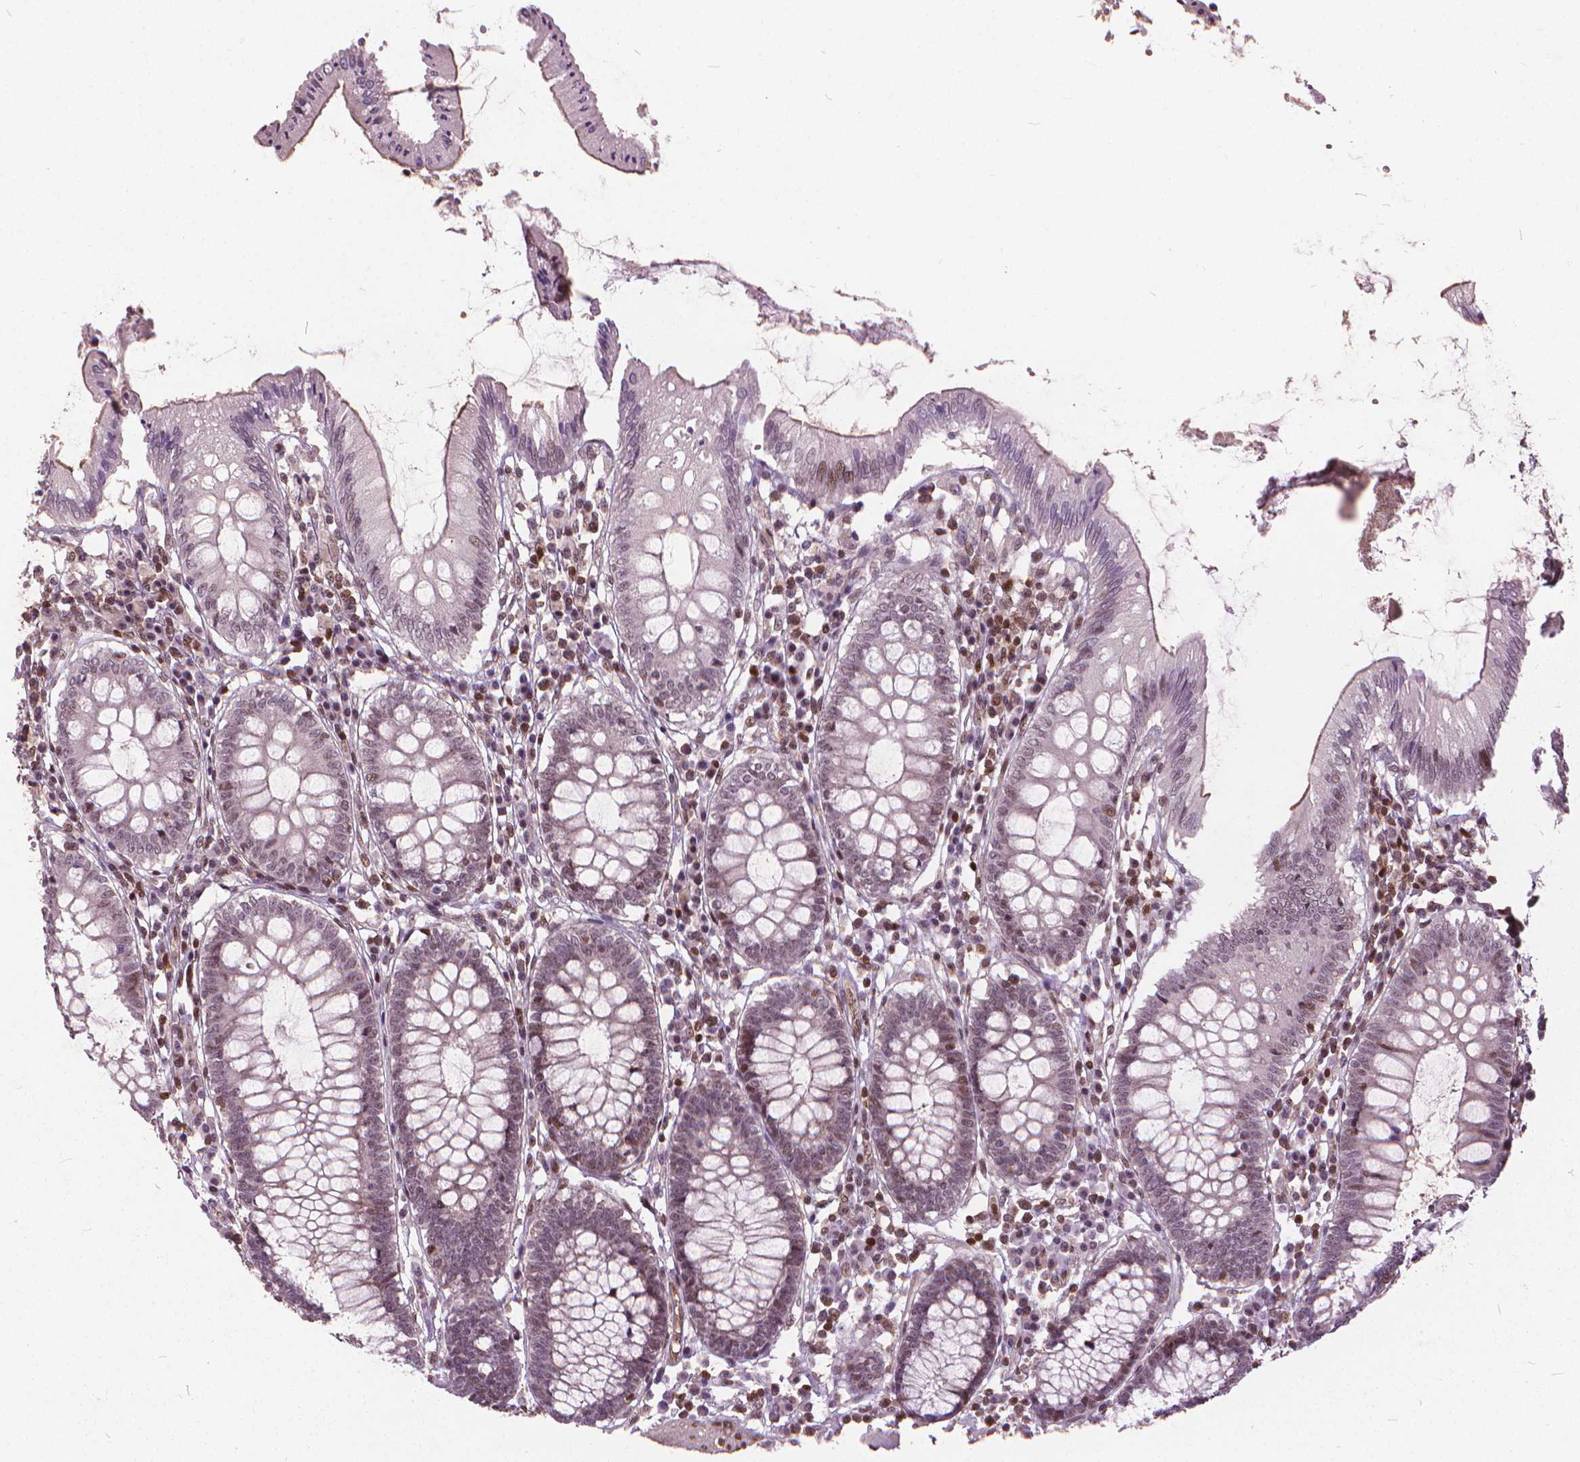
{"staining": {"intensity": "weak", "quantity": ">75%", "location": "nuclear"}, "tissue": "colon", "cell_type": "Endothelial cells", "image_type": "normal", "snomed": [{"axis": "morphology", "description": "Normal tissue, NOS"}, {"axis": "morphology", "description": "Adenocarcinoma, NOS"}, {"axis": "topography", "description": "Colon"}], "caption": "Protein expression analysis of benign colon displays weak nuclear positivity in about >75% of endothelial cells.", "gene": "STAT5B", "patient": {"sex": "male", "age": 83}}